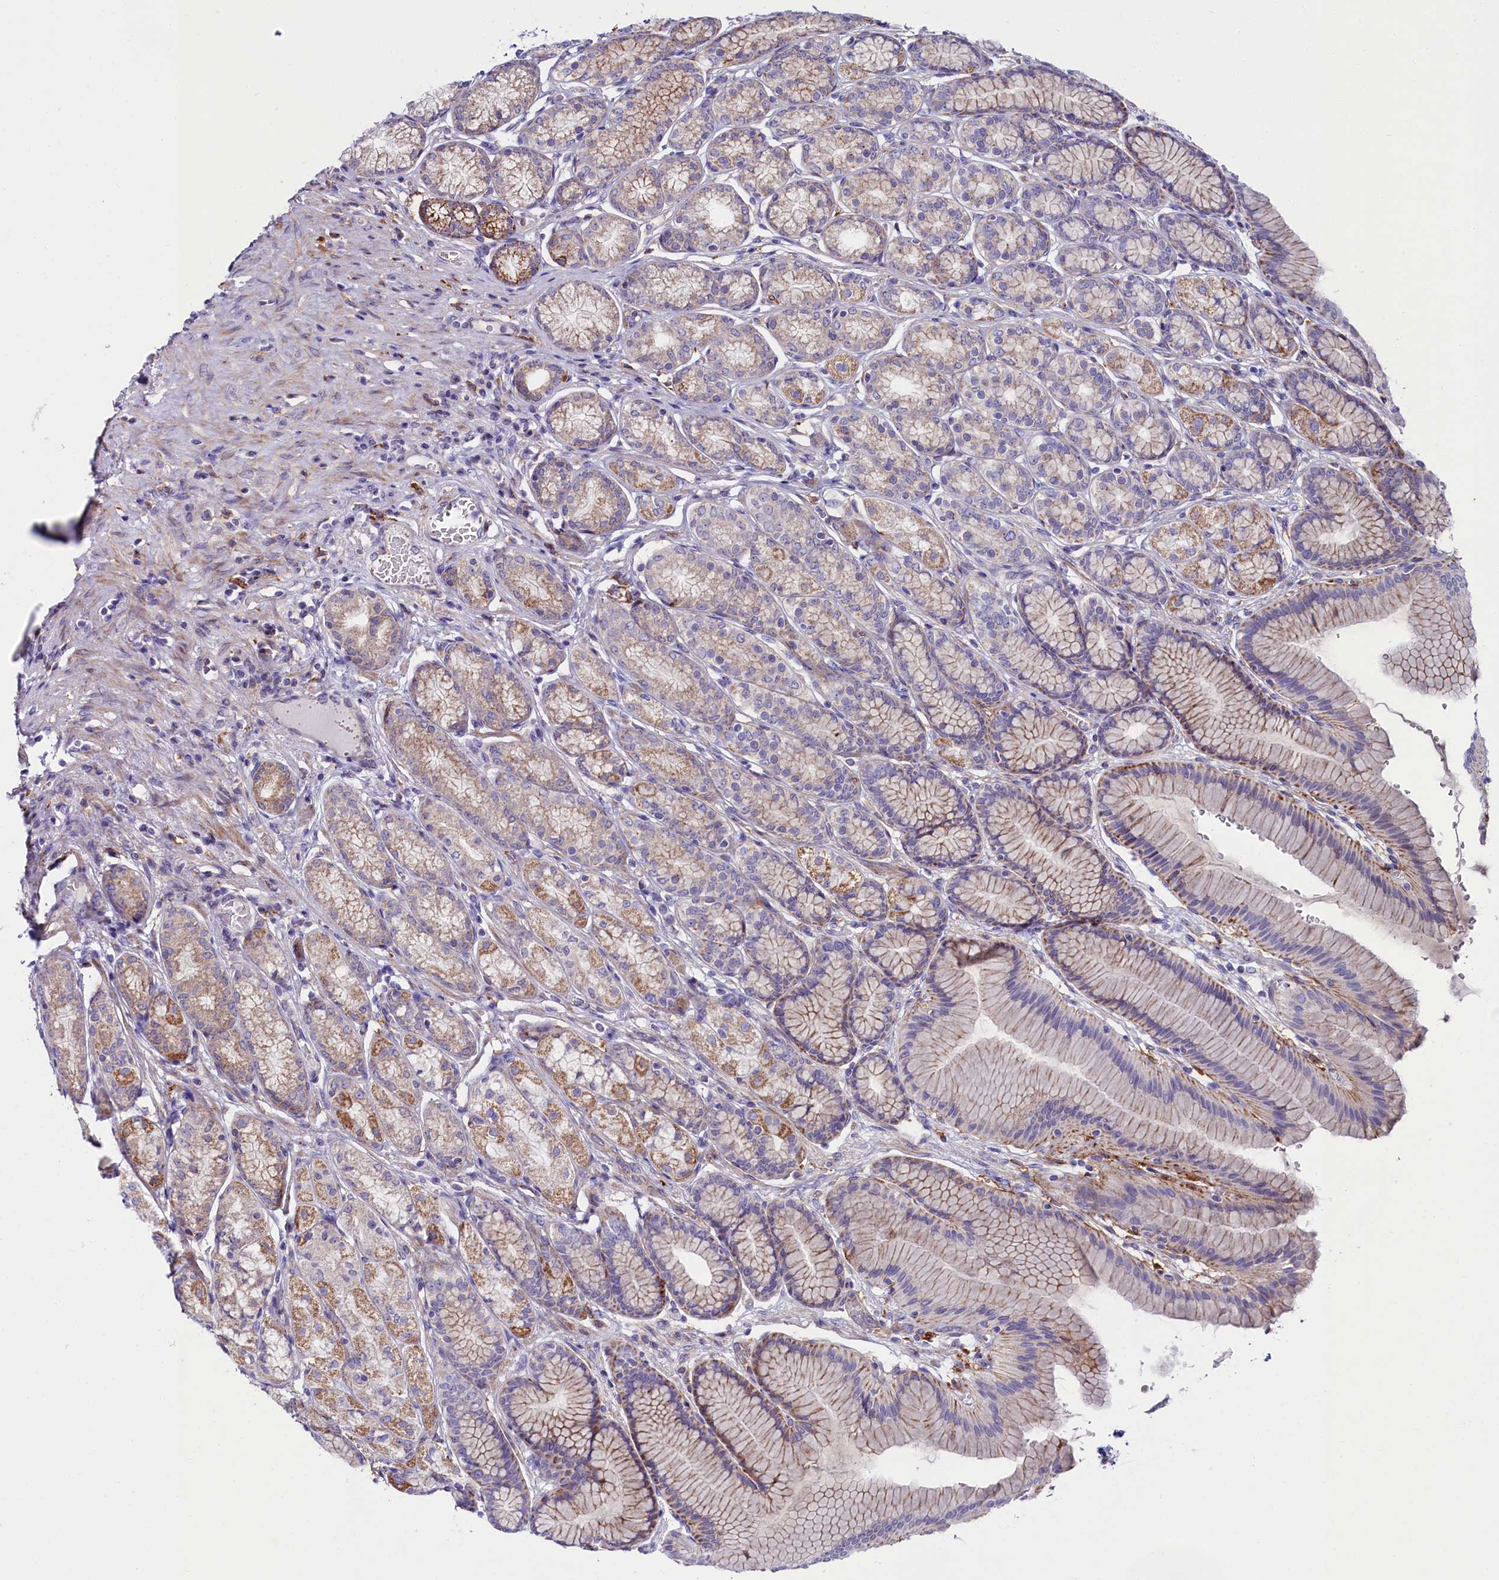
{"staining": {"intensity": "moderate", "quantity": "25%-75%", "location": "cytoplasmic/membranous"}, "tissue": "stomach", "cell_type": "Glandular cells", "image_type": "normal", "snomed": [{"axis": "morphology", "description": "Normal tissue, NOS"}, {"axis": "morphology", "description": "Adenocarcinoma, NOS"}, {"axis": "morphology", "description": "Adenocarcinoma, High grade"}, {"axis": "topography", "description": "Stomach, upper"}, {"axis": "topography", "description": "Stomach"}], "caption": "Glandular cells show medium levels of moderate cytoplasmic/membranous staining in about 25%-75% of cells in benign human stomach. (DAB (3,3'-diaminobenzidine) = brown stain, brightfield microscopy at high magnification).", "gene": "IL20RA", "patient": {"sex": "female", "age": 65}}